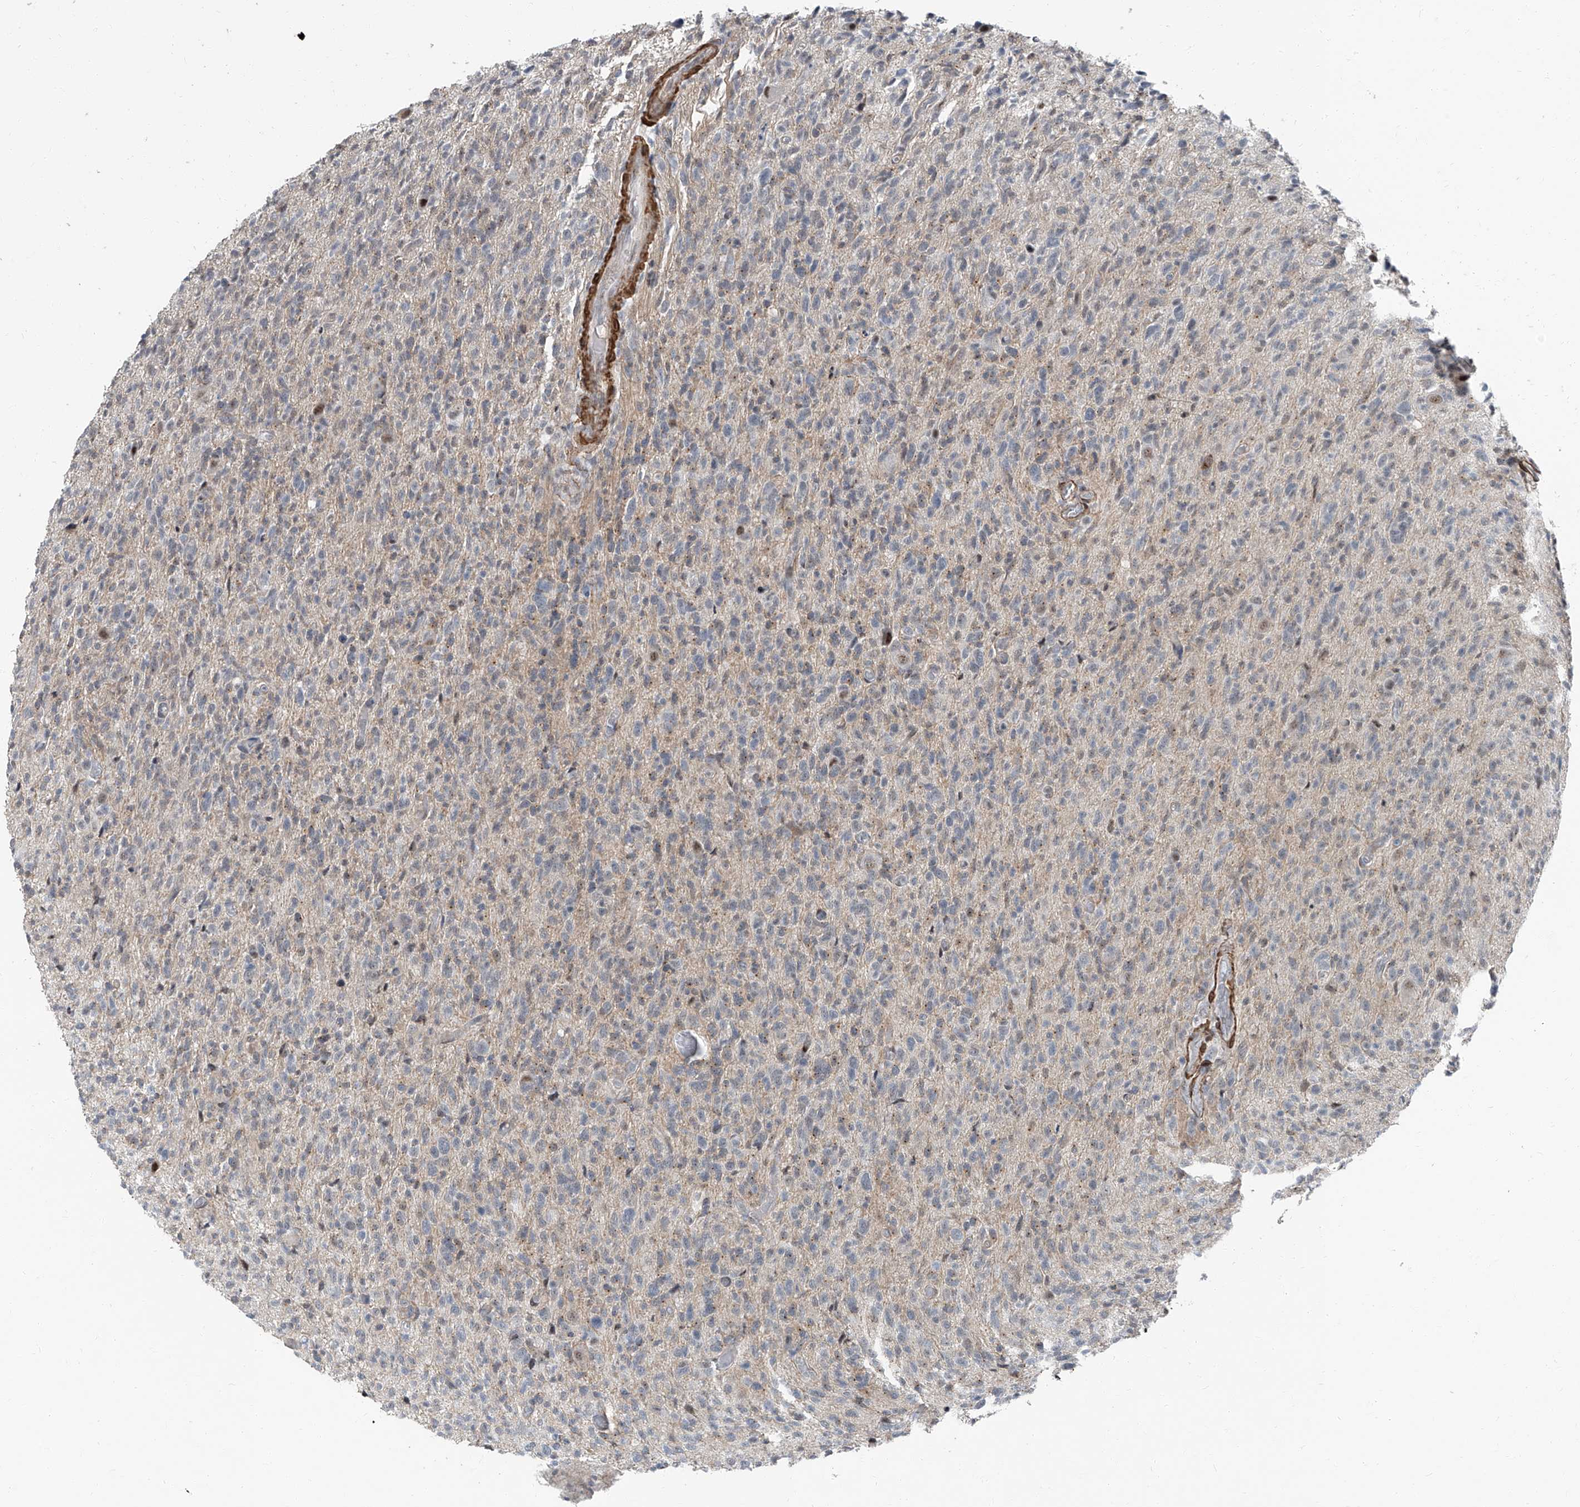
{"staining": {"intensity": "negative", "quantity": "none", "location": "none"}, "tissue": "glioma", "cell_type": "Tumor cells", "image_type": "cancer", "snomed": [{"axis": "morphology", "description": "Glioma, malignant, High grade"}, {"axis": "topography", "description": "Brain"}], "caption": "A histopathology image of glioma stained for a protein shows no brown staining in tumor cells.", "gene": "TXLNB", "patient": {"sex": "female", "age": 57}}